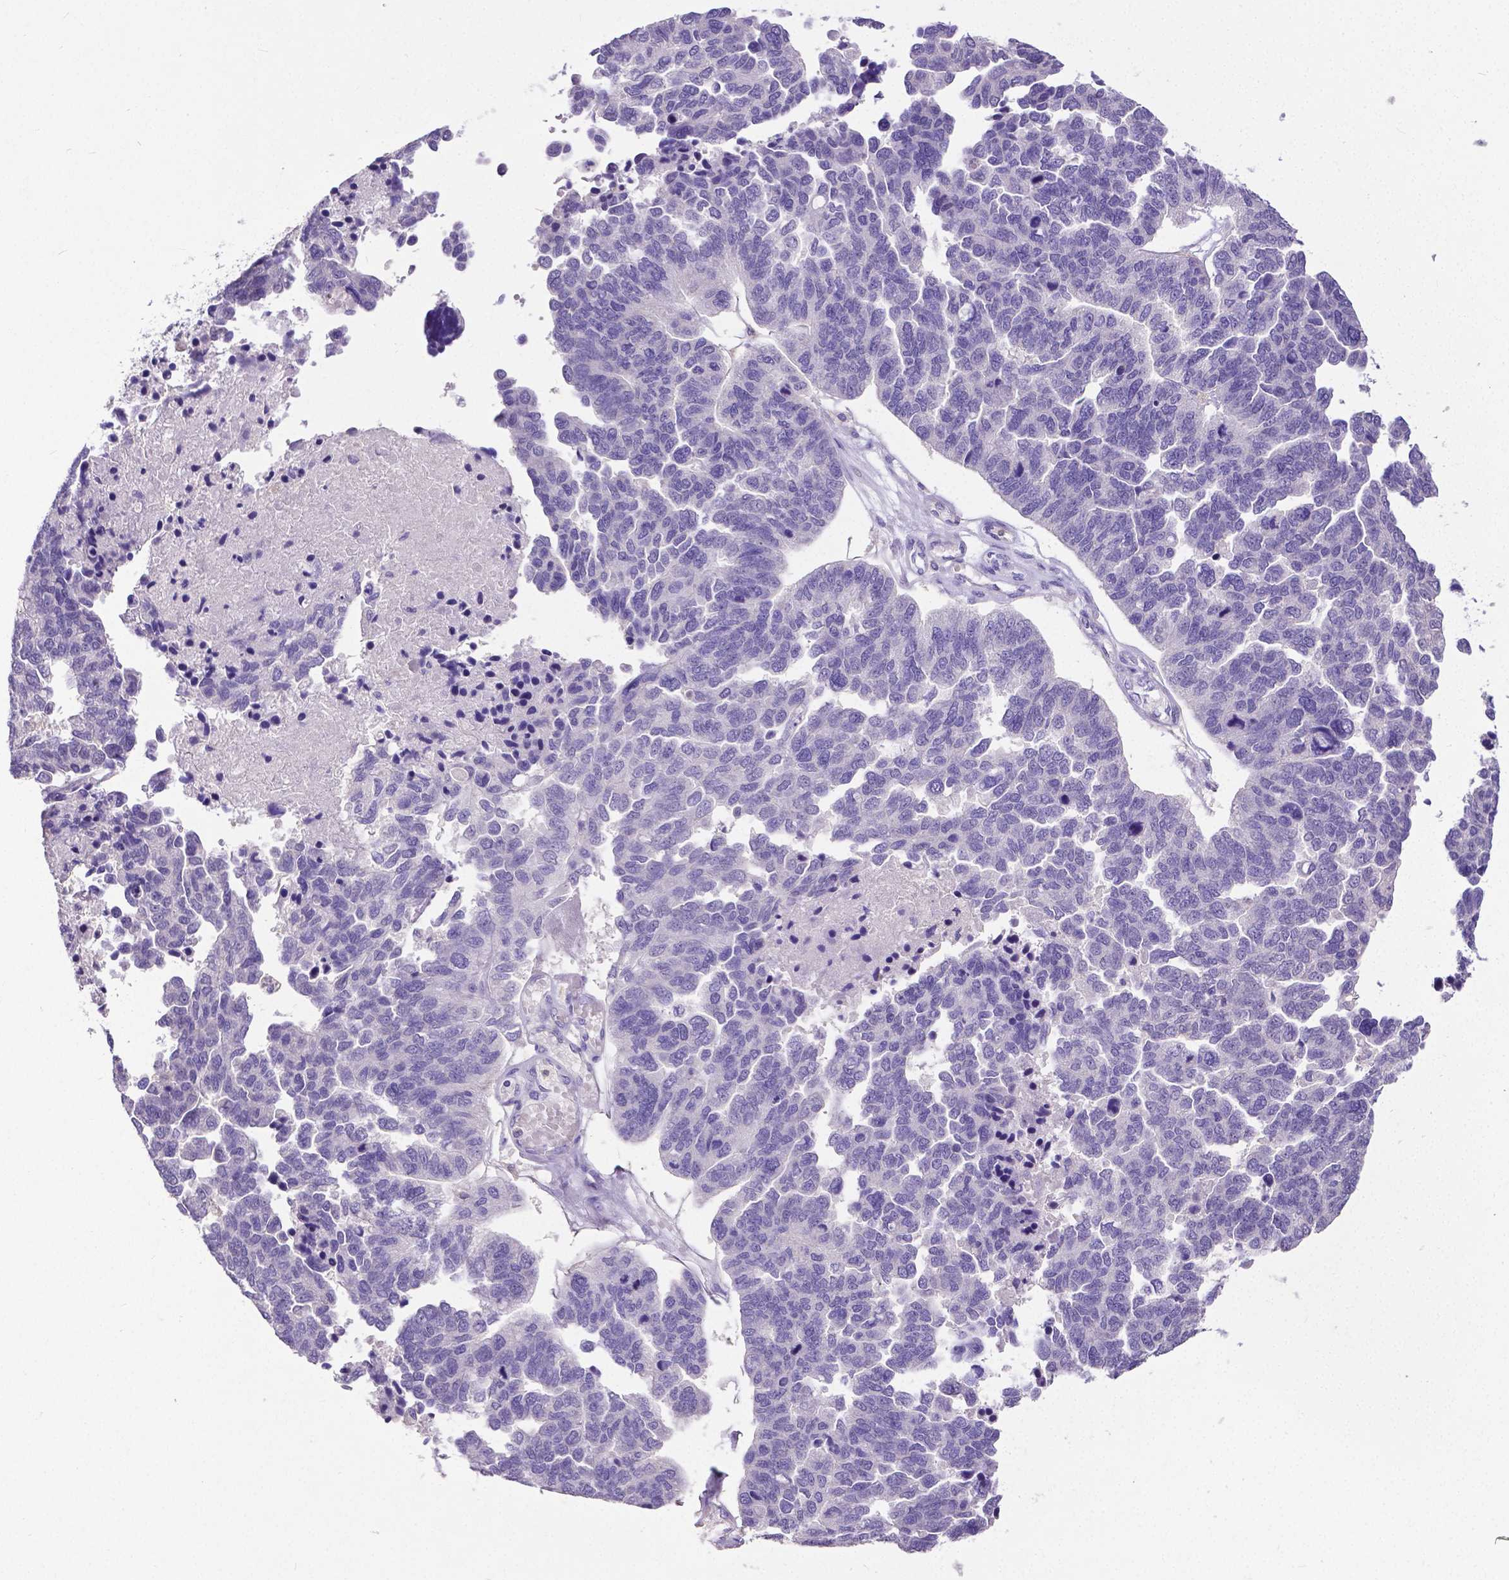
{"staining": {"intensity": "negative", "quantity": "none", "location": "none"}, "tissue": "ovarian cancer", "cell_type": "Tumor cells", "image_type": "cancer", "snomed": [{"axis": "morphology", "description": "Cystadenocarcinoma, serous, NOS"}, {"axis": "topography", "description": "Ovary"}], "caption": "Immunohistochemical staining of human serous cystadenocarcinoma (ovarian) displays no significant staining in tumor cells.", "gene": "CD4", "patient": {"sex": "female", "age": 64}}